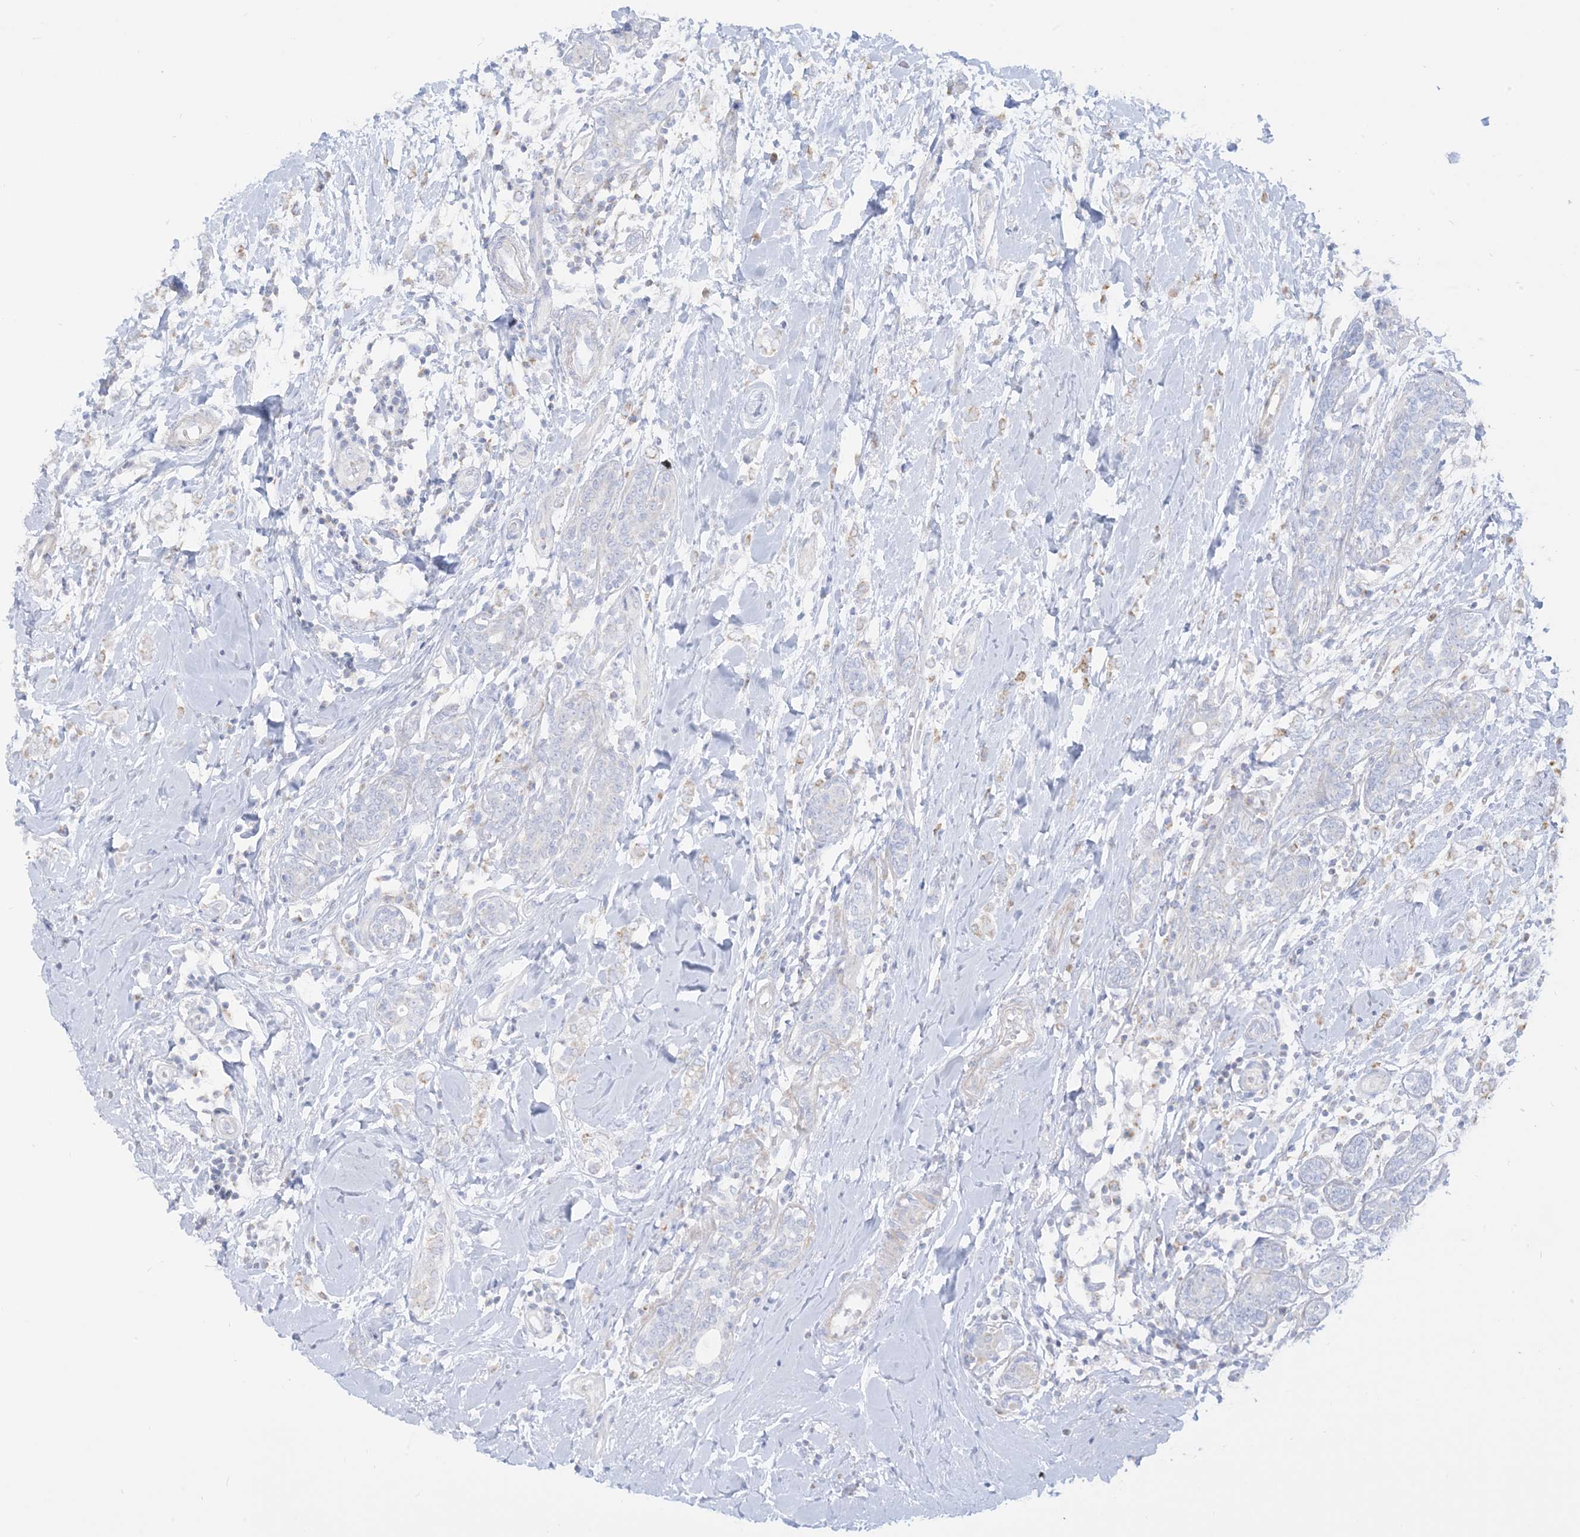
{"staining": {"intensity": "negative", "quantity": "none", "location": "none"}, "tissue": "breast cancer", "cell_type": "Tumor cells", "image_type": "cancer", "snomed": [{"axis": "morphology", "description": "Normal tissue, NOS"}, {"axis": "morphology", "description": "Lobular carcinoma"}, {"axis": "topography", "description": "Breast"}], "caption": "This micrograph is of breast lobular carcinoma stained with IHC to label a protein in brown with the nuclei are counter-stained blue. There is no expression in tumor cells.", "gene": "SLC26A3", "patient": {"sex": "female", "age": 47}}